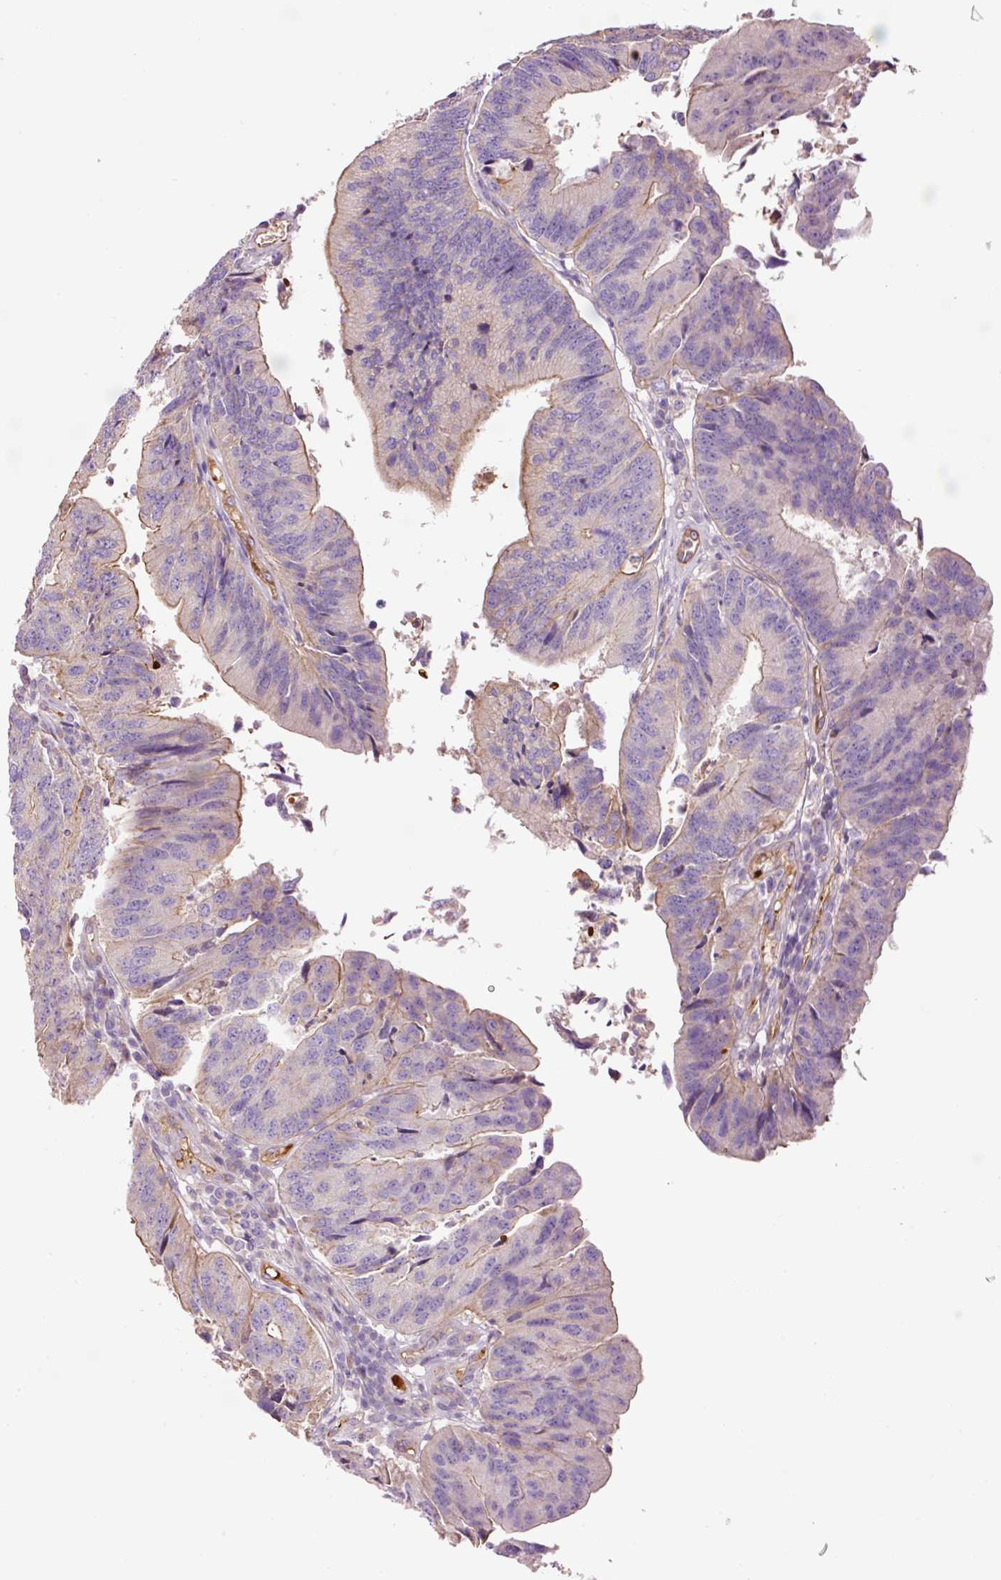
{"staining": {"intensity": "moderate", "quantity": "<25%", "location": "cytoplasmic/membranous"}, "tissue": "colorectal cancer", "cell_type": "Tumor cells", "image_type": "cancer", "snomed": [{"axis": "morphology", "description": "Adenocarcinoma, NOS"}, {"axis": "topography", "description": "Colon"}], "caption": "DAB immunohistochemical staining of human colorectal cancer (adenocarcinoma) demonstrates moderate cytoplasmic/membranous protein expression in approximately <25% of tumor cells.", "gene": "TMEM235", "patient": {"sex": "female", "age": 67}}